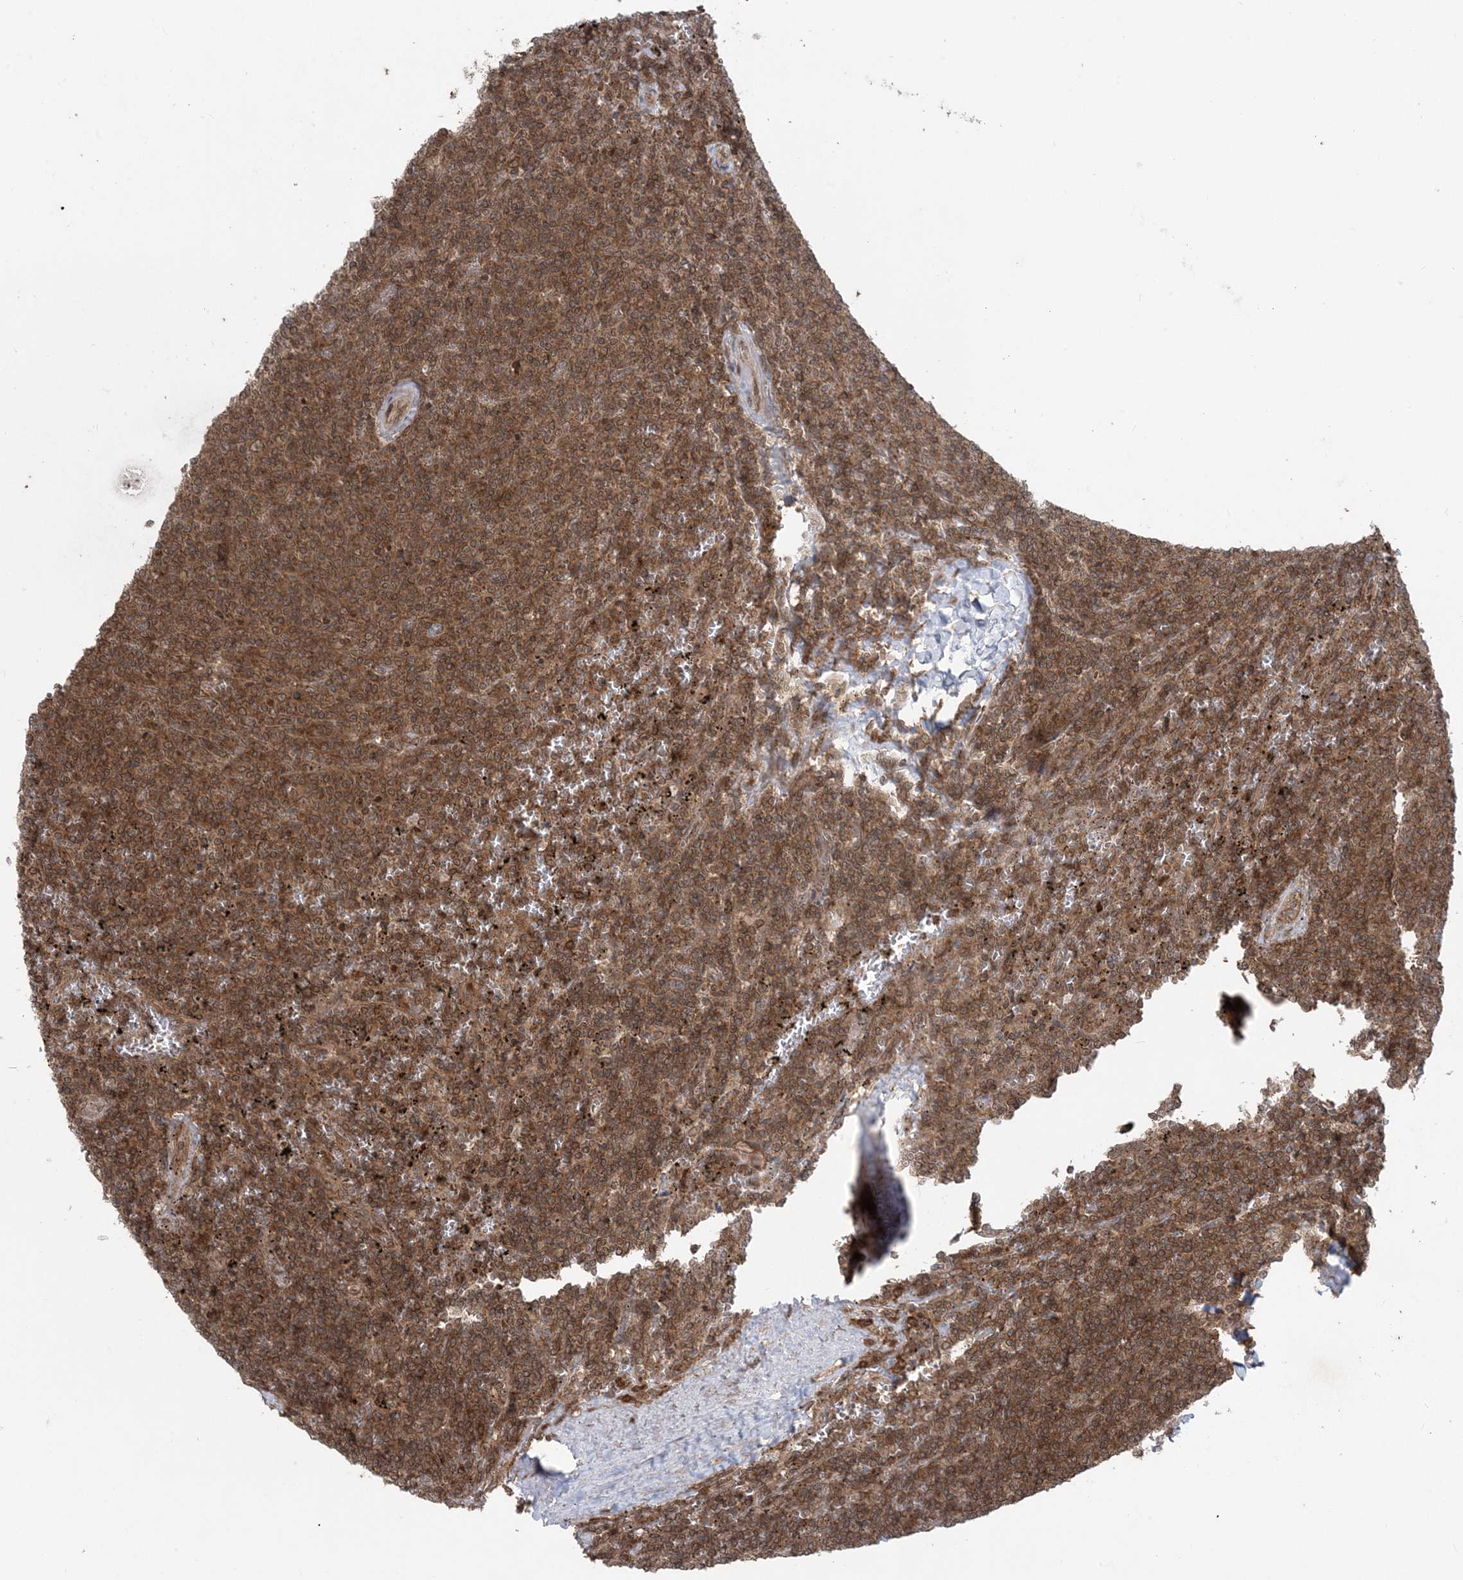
{"staining": {"intensity": "moderate", "quantity": ">75%", "location": "cytoplasmic/membranous"}, "tissue": "lymphoma", "cell_type": "Tumor cells", "image_type": "cancer", "snomed": [{"axis": "morphology", "description": "Malignant lymphoma, non-Hodgkin's type, Low grade"}, {"axis": "topography", "description": "Spleen"}], "caption": "Immunohistochemistry (IHC) of malignant lymphoma, non-Hodgkin's type (low-grade) exhibits medium levels of moderate cytoplasmic/membranous staining in approximately >75% of tumor cells.", "gene": "DDX19B", "patient": {"sex": "female", "age": 50}}